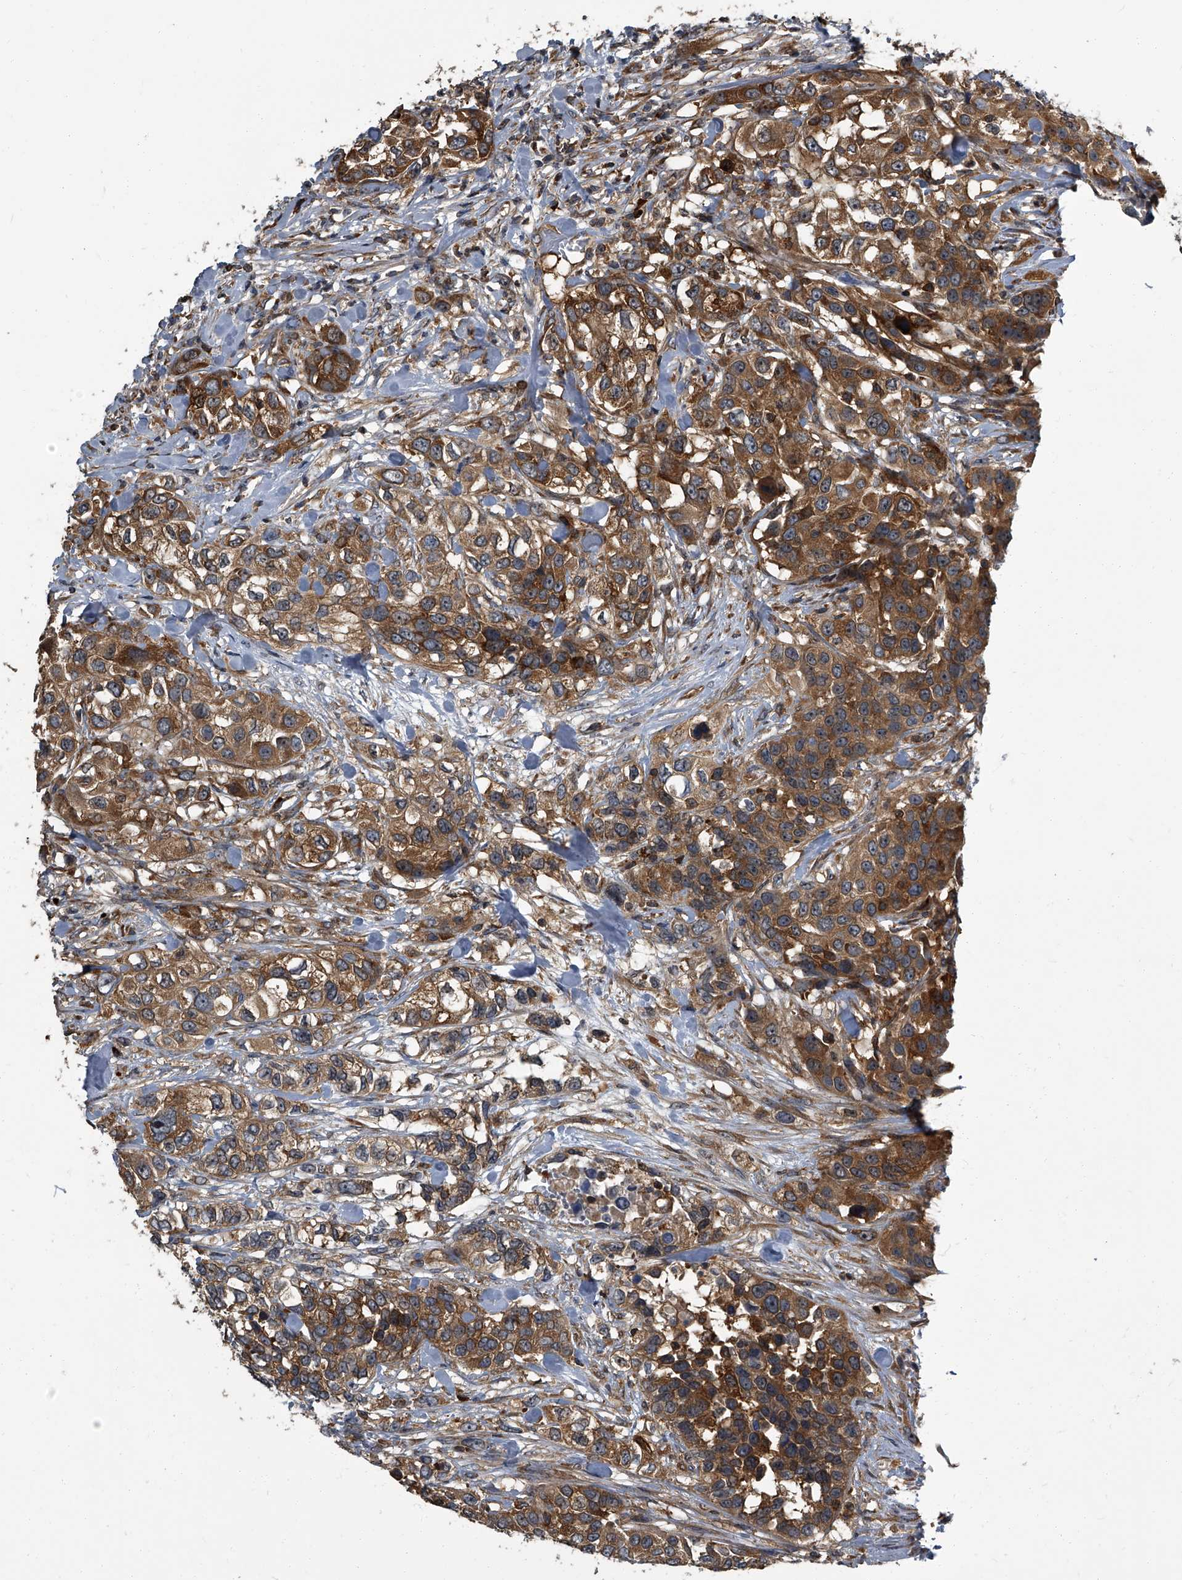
{"staining": {"intensity": "moderate", "quantity": ">75%", "location": "cytoplasmic/membranous"}, "tissue": "urothelial cancer", "cell_type": "Tumor cells", "image_type": "cancer", "snomed": [{"axis": "morphology", "description": "Urothelial carcinoma, High grade"}, {"axis": "topography", "description": "Urinary bladder"}], "caption": "Immunohistochemistry (IHC) image of human urothelial cancer stained for a protein (brown), which exhibits medium levels of moderate cytoplasmic/membranous positivity in approximately >75% of tumor cells.", "gene": "CDV3", "patient": {"sex": "female", "age": 80}}